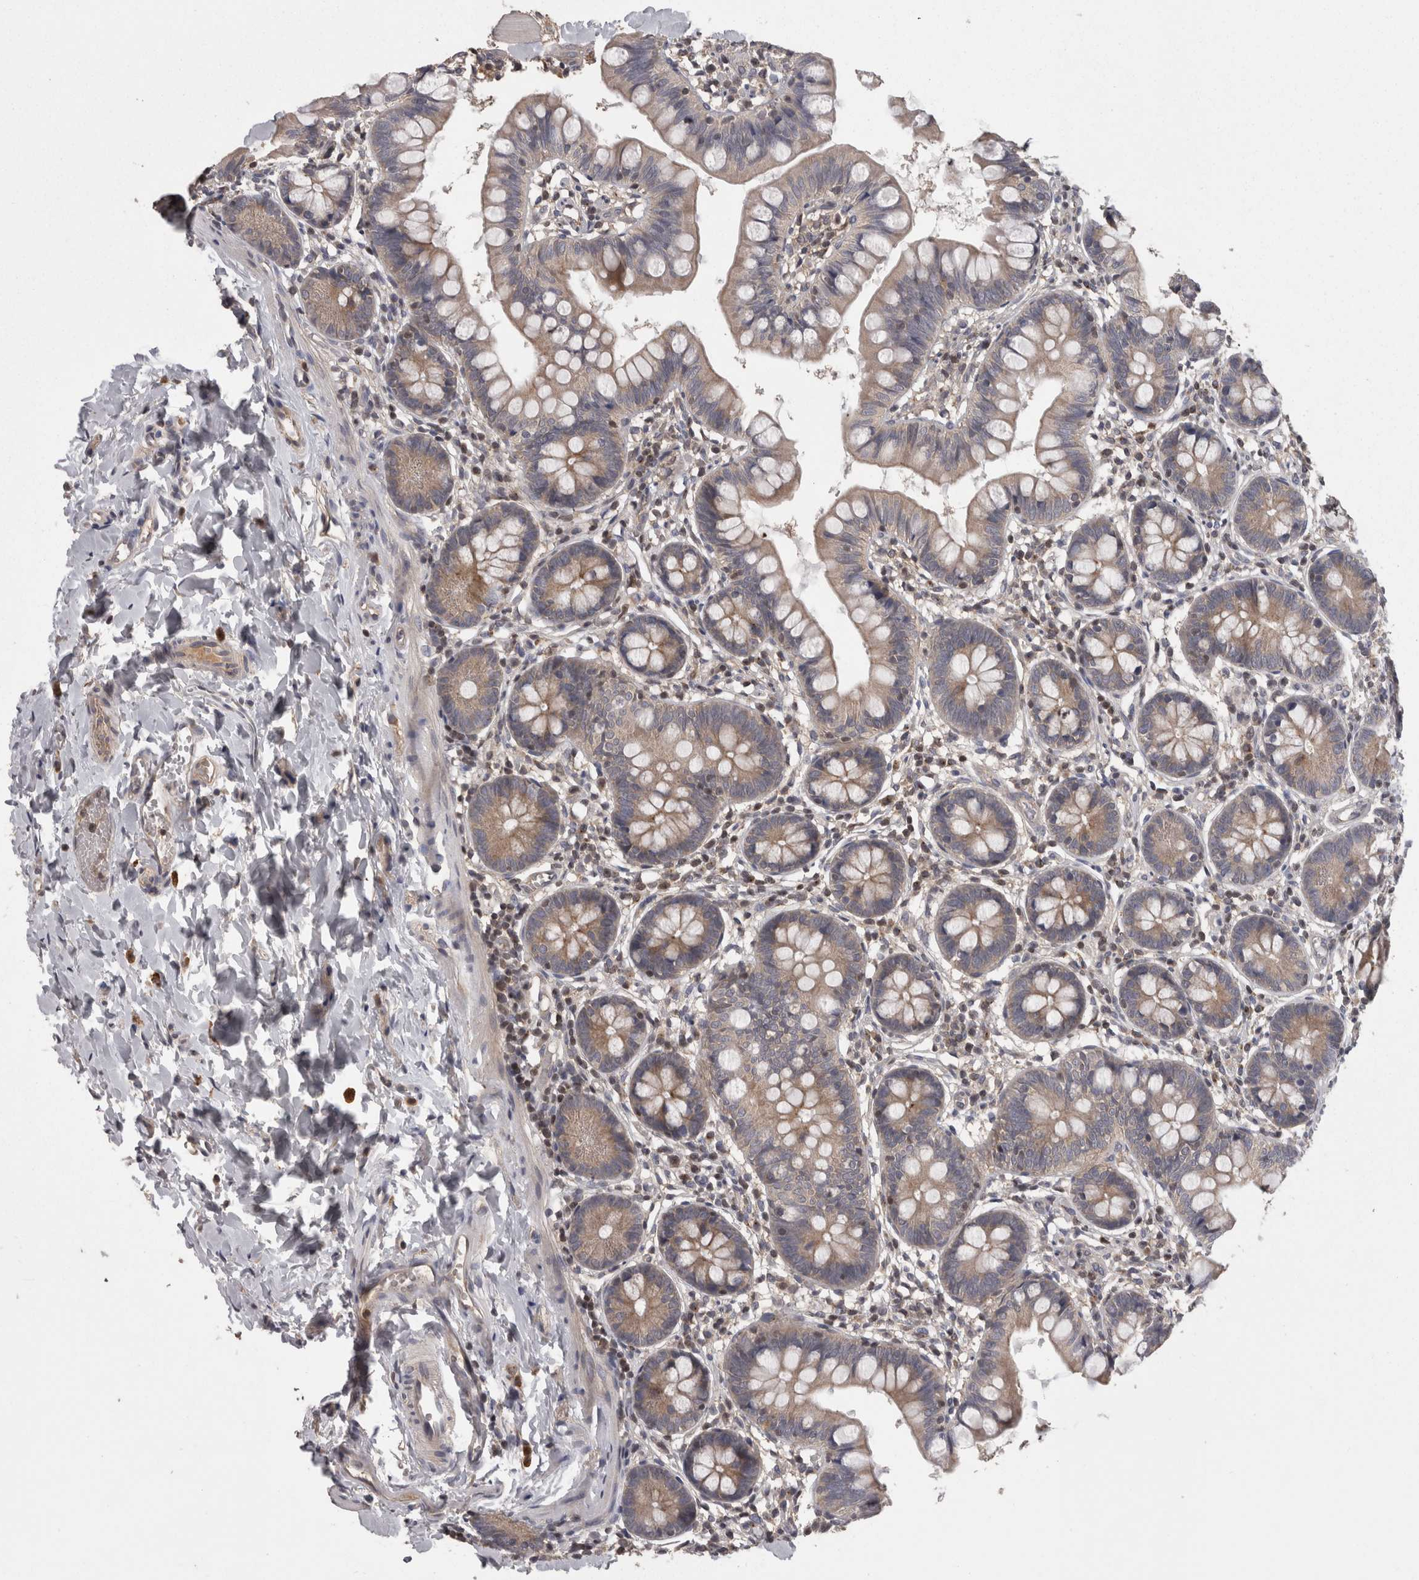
{"staining": {"intensity": "moderate", "quantity": "25%-75%", "location": "cytoplasmic/membranous"}, "tissue": "small intestine", "cell_type": "Glandular cells", "image_type": "normal", "snomed": [{"axis": "morphology", "description": "Normal tissue, NOS"}, {"axis": "topography", "description": "Small intestine"}], "caption": "A micrograph of small intestine stained for a protein shows moderate cytoplasmic/membranous brown staining in glandular cells.", "gene": "PCM1", "patient": {"sex": "male", "age": 7}}